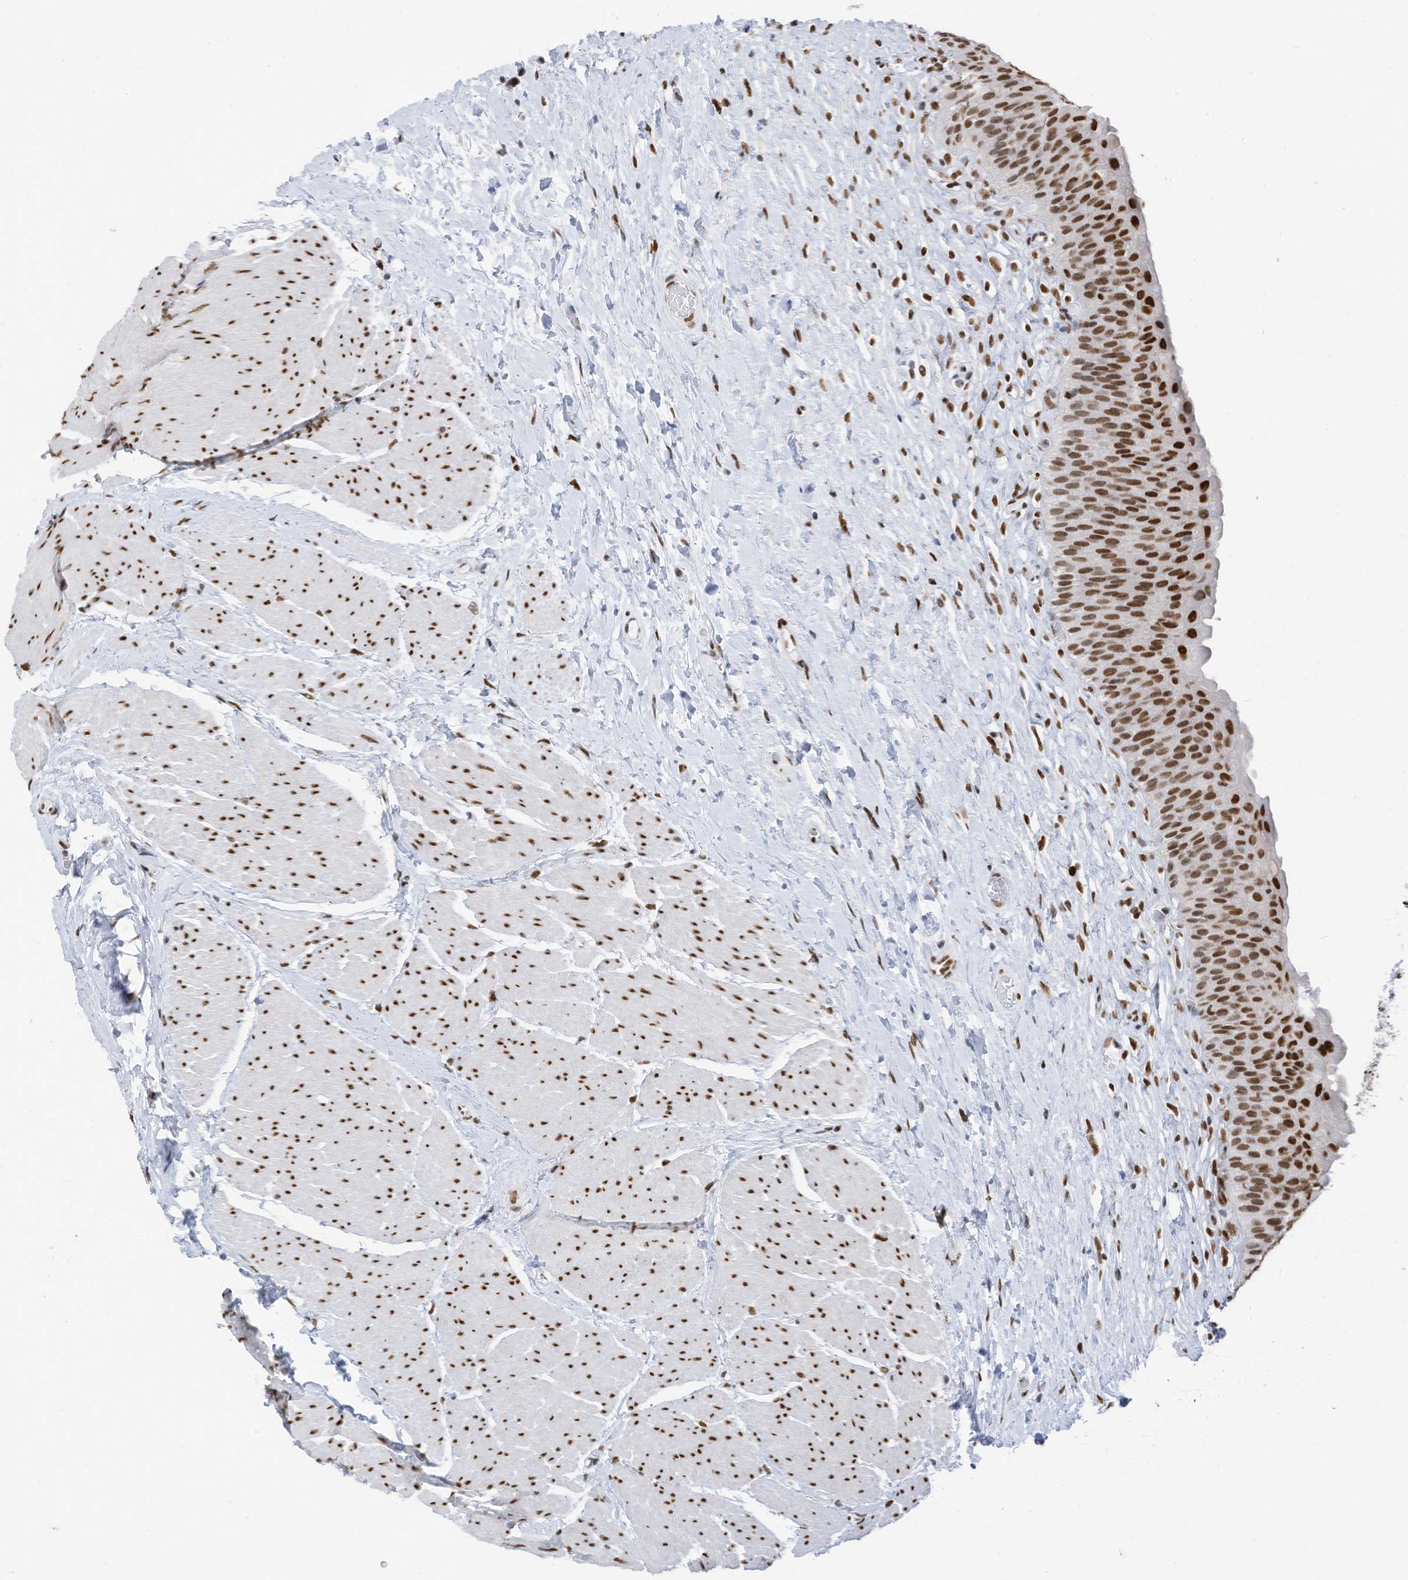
{"staining": {"intensity": "strong", "quantity": ">75%", "location": "nuclear"}, "tissue": "urinary bladder", "cell_type": "Urothelial cells", "image_type": "normal", "snomed": [{"axis": "morphology", "description": "Normal tissue, NOS"}, {"axis": "topography", "description": "Urinary bladder"}], "caption": "Immunohistochemistry staining of normal urinary bladder, which exhibits high levels of strong nuclear staining in about >75% of urothelial cells indicating strong nuclear protein positivity. The staining was performed using DAB (3,3'-diaminobenzidine) (brown) for protein detection and nuclei were counterstained in hematoxylin (blue).", "gene": "KHSRP", "patient": {"sex": "male", "age": 74}}